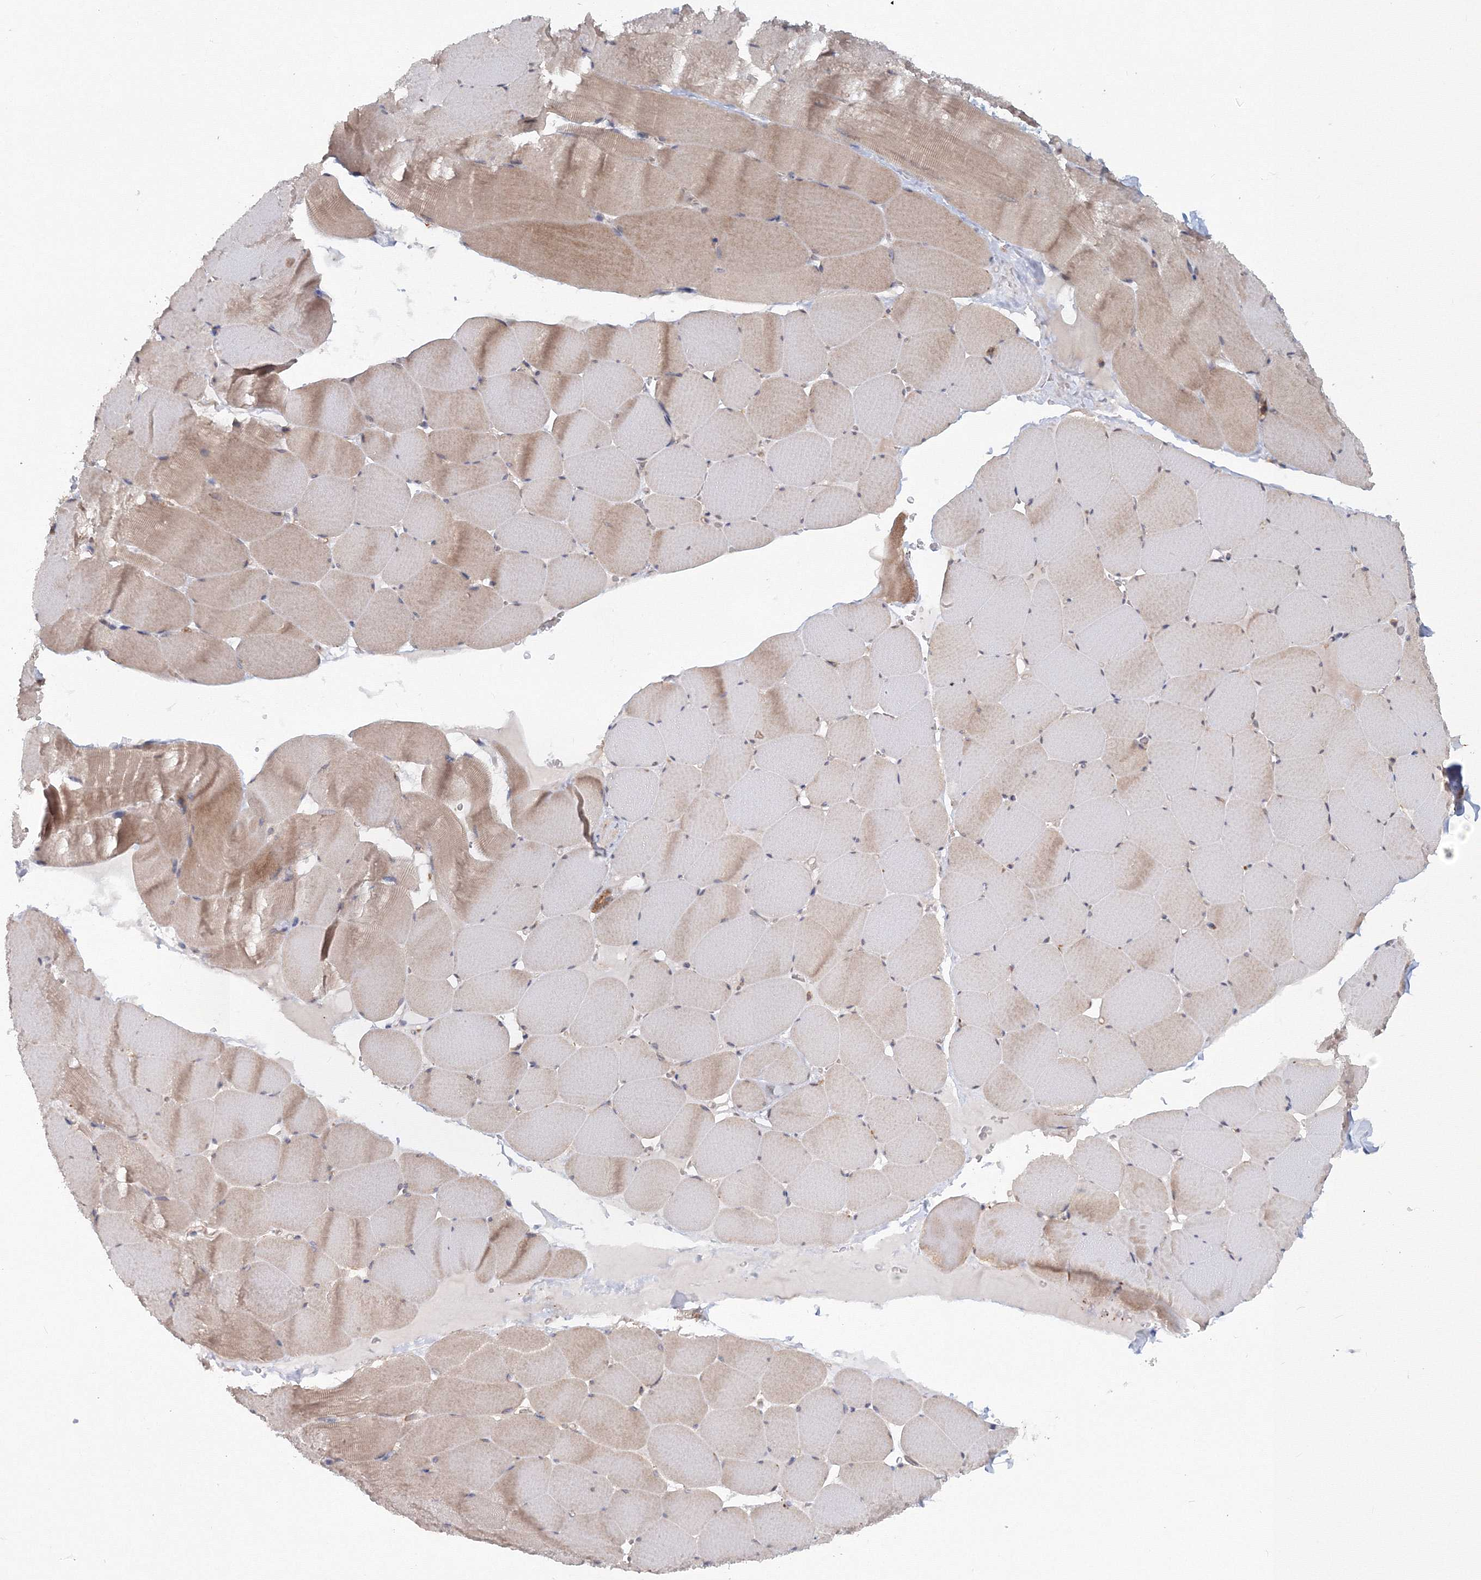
{"staining": {"intensity": "weak", "quantity": "25%-75%", "location": "cytoplasmic/membranous"}, "tissue": "skeletal muscle", "cell_type": "Myocytes", "image_type": "normal", "snomed": [{"axis": "morphology", "description": "Normal tissue, NOS"}, {"axis": "topography", "description": "Skeletal muscle"}], "caption": "A low amount of weak cytoplasmic/membranous expression is seen in about 25%-75% of myocytes in unremarkable skeletal muscle. (DAB IHC, brown staining for protein, blue staining for nuclei).", "gene": "EXOC1", "patient": {"sex": "male", "age": 62}}